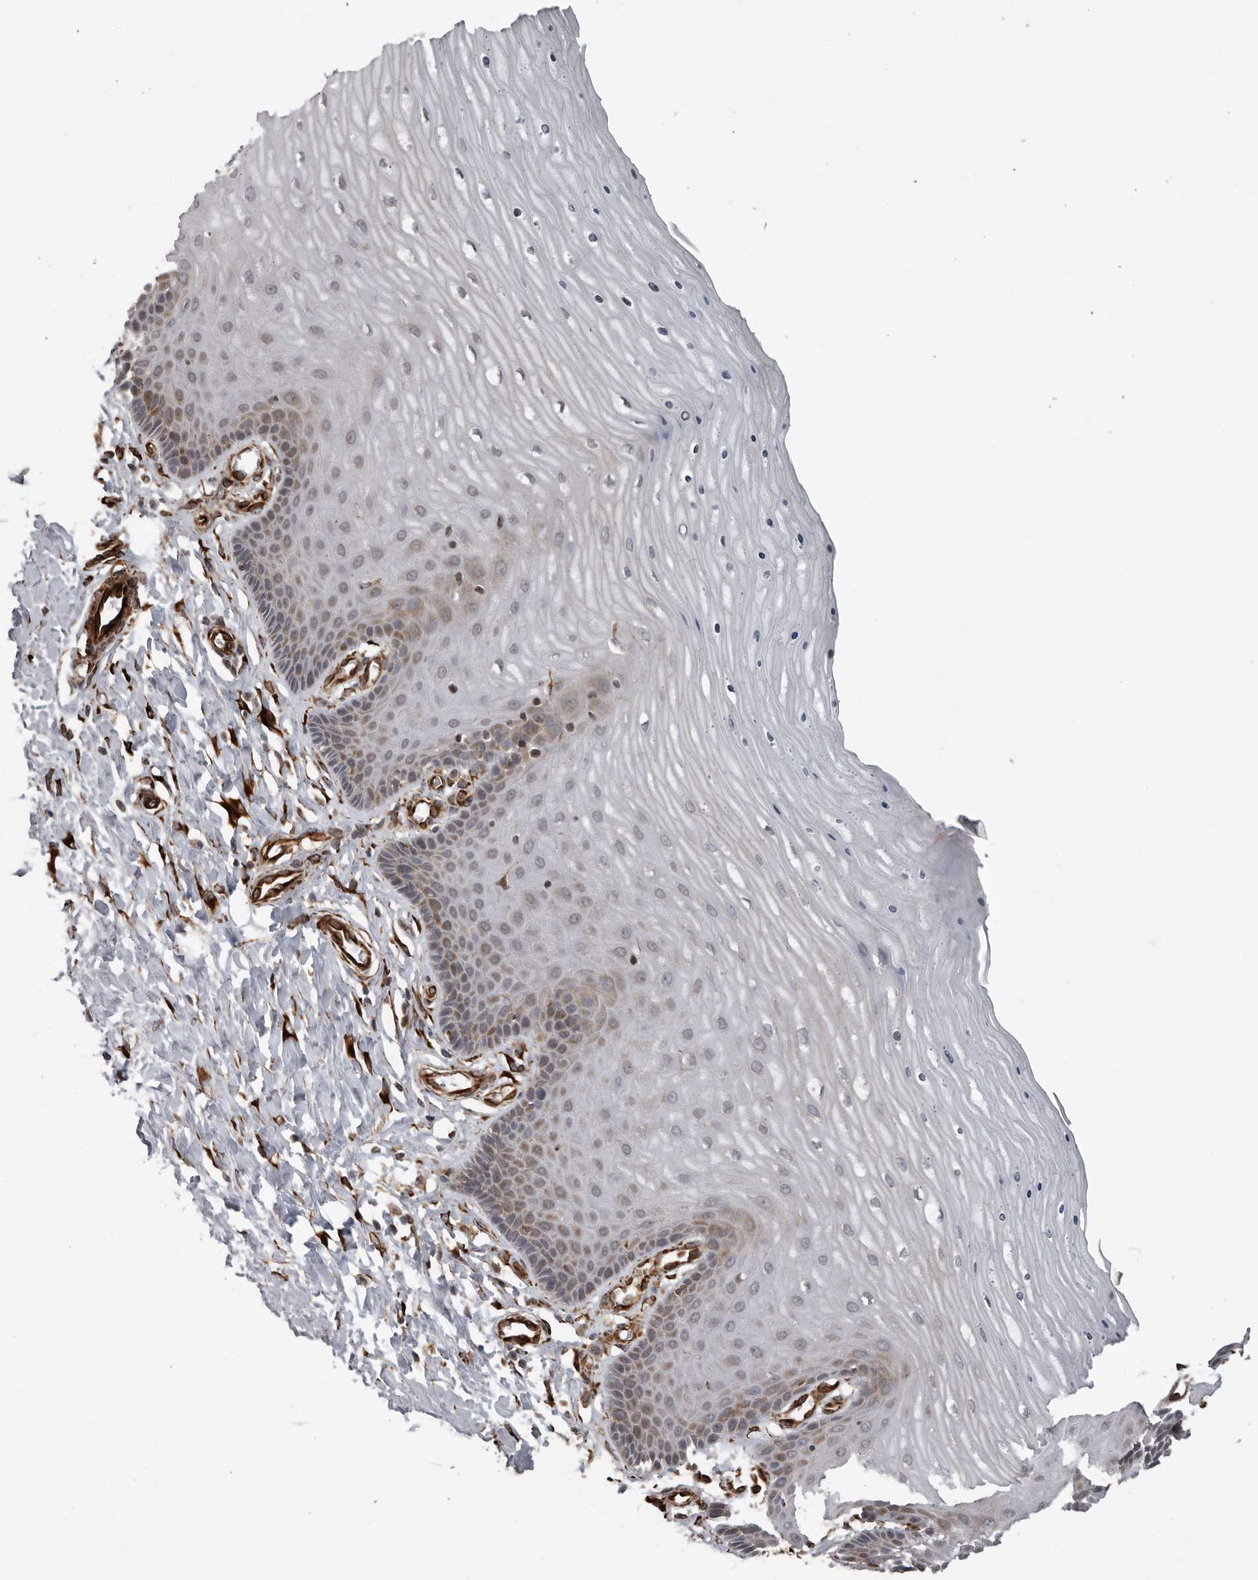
{"staining": {"intensity": "moderate", "quantity": ">75%", "location": "cytoplasmic/membranous"}, "tissue": "cervix", "cell_type": "Glandular cells", "image_type": "normal", "snomed": [{"axis": "morphology", "description": "Normal tissue, NOS"}, {"axis": "topography", "description": "Cervix"}], "caption": "DAB (3,3'-diaminobenzidine) immunohistochemical staining of normal human cervix exhibits moderate cytoplasmic/membranous protein staining in about >75% of glandular cells.", "gene": "CEP350", "patient": {"sex": "female", "age": 55}}